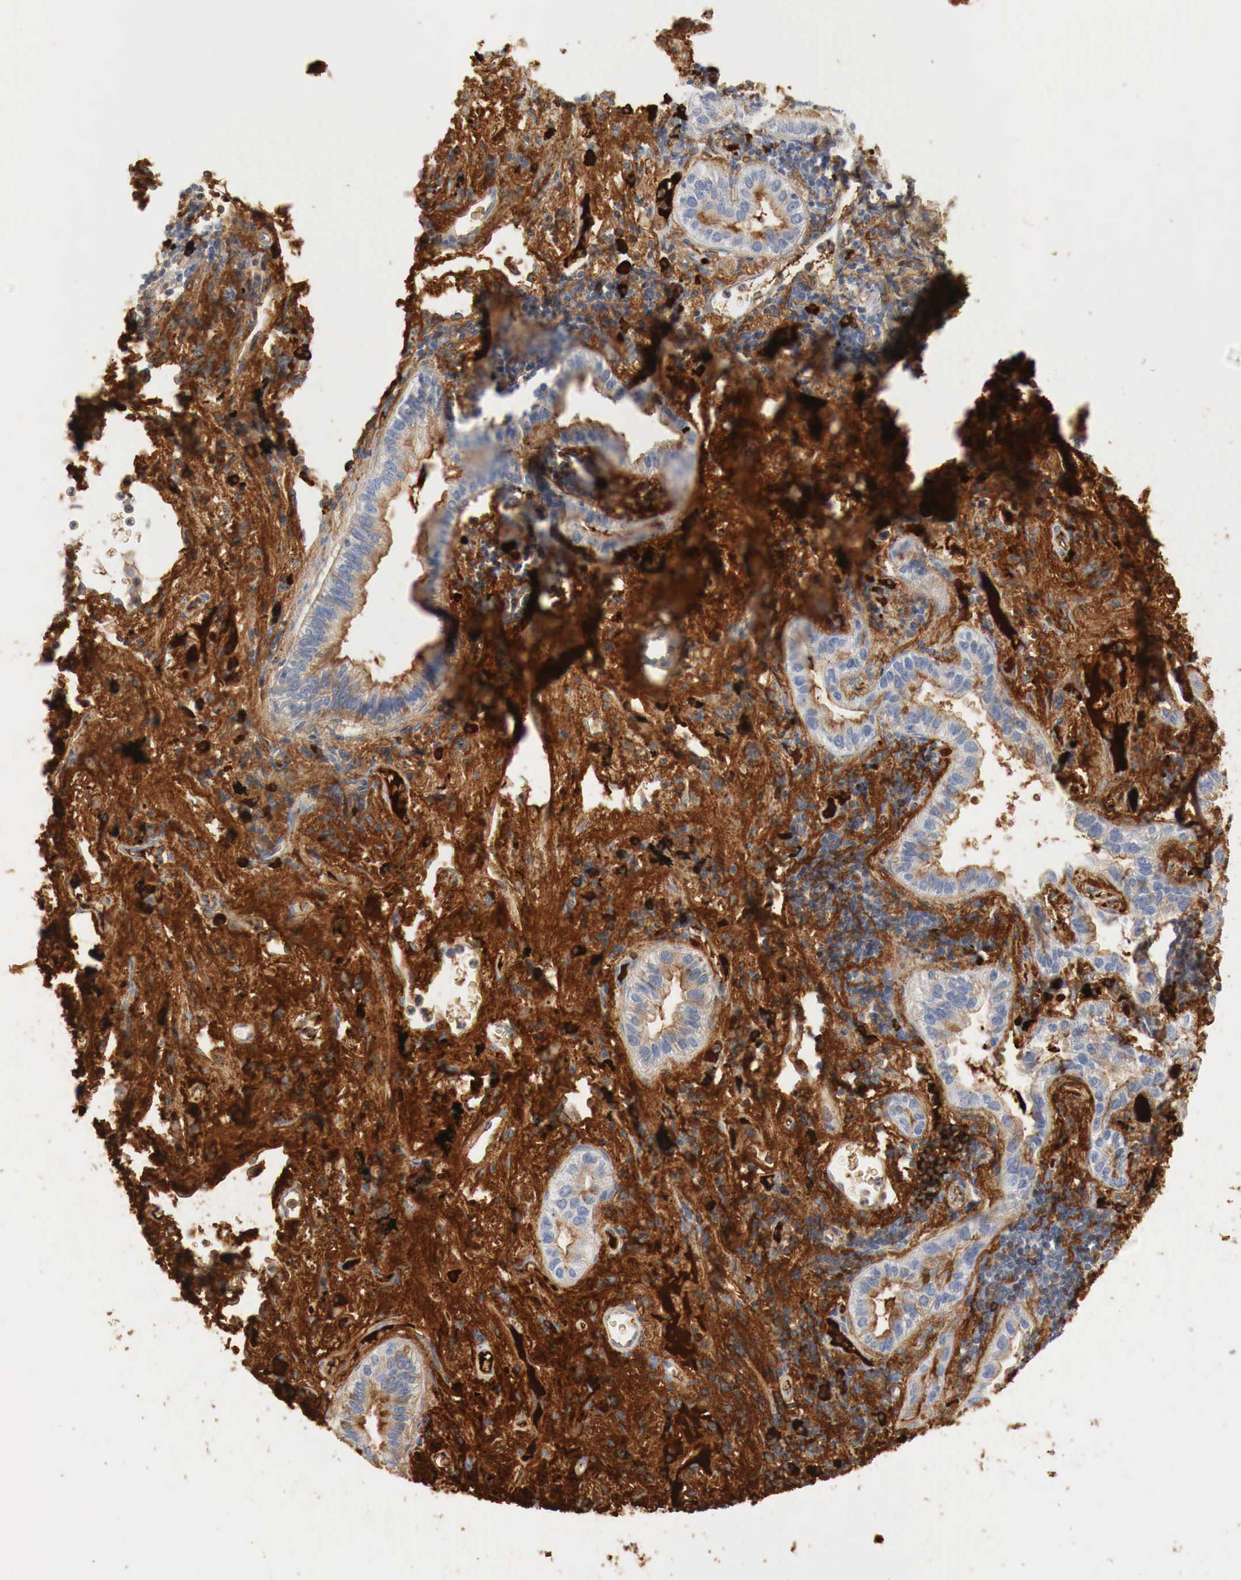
{"staining": {"intensity": "moderate", "quantity": "25%-75%", "location": "cytoplasmic/membranous"}, "tissue": "lung cancer", "cell_type": "Tumor cells", "image_type": "cancer", "snomed": [{"axis": "morphology", "description": "Adenocarcinoma, NOS"}, {"axis": "topography", "description": "Lung"}], "caption": "High-magnification brightfield microscopy of lung cancer (adenocarcinoma) stained with DAB (3,3'-diaminobenzidine) (brown) and counterstained with hematoxylin (blue). tumor cells exhibit moderate cytoplasmic/membranous staining is seen in approximately25%-75% of cells.", "gene": "IGLC3", "patient": {"sex": "female", "age": 50}}